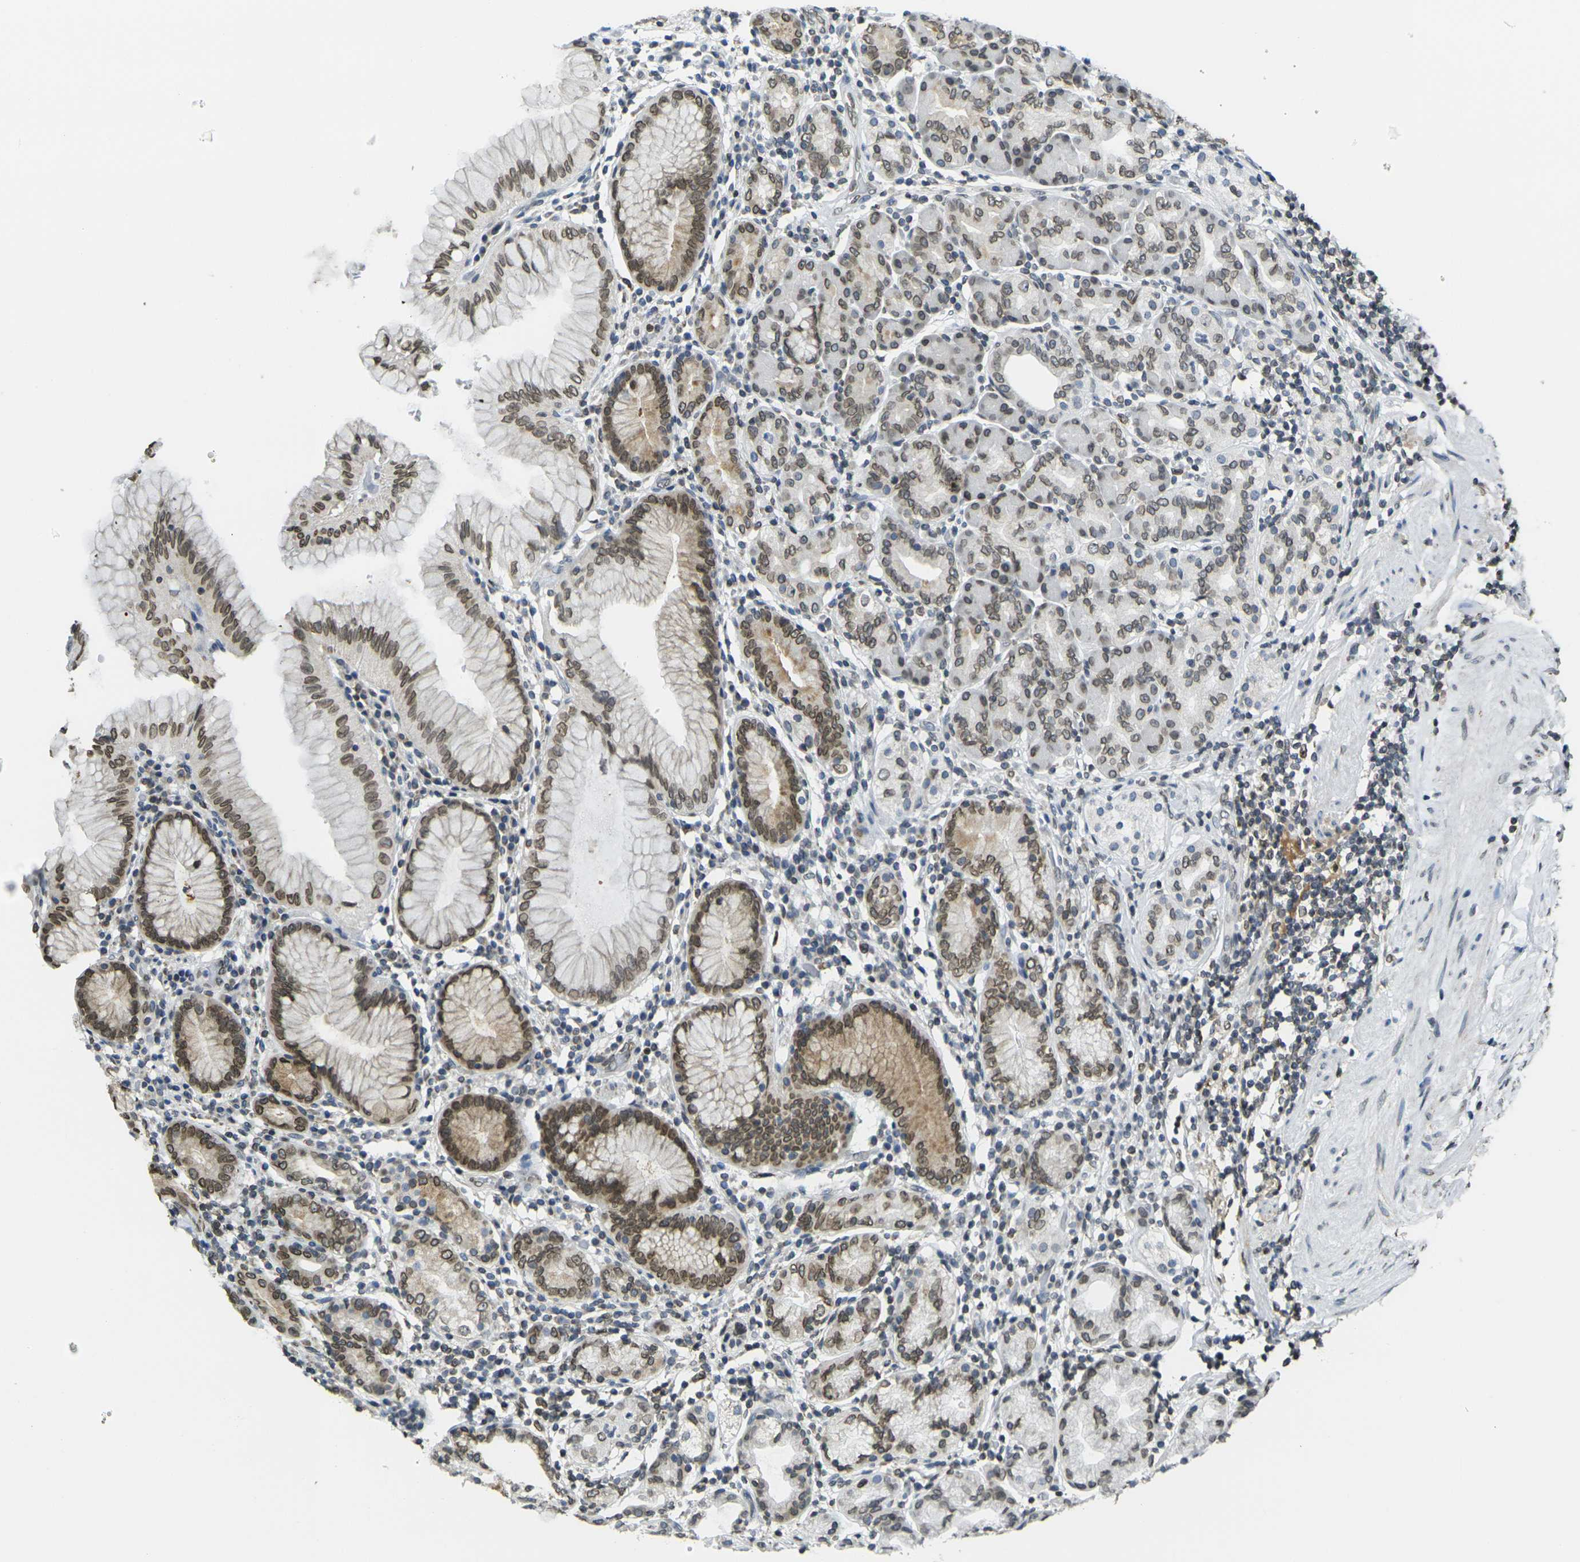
{"staining": {"intensity": "strong", "quantity": "25%-75%", "location": "cytoplasmic/membranous,nuclear"}, "tissue": "stomach", "cell_type": "Glandular cells", "image_type": "normal", "snomed": [{"axis": "morphology", "description": "Normal tissue, NOS"}, {"axis": "topography", "description": "Stomach, lower"}], "caption": "The histopathology image displays immunohistochemical staining of normal stomach. There is strong cytoplasmic/membranous,nuclear positivity is seen in about 25%-75% of glandular cells.", "gene": "BRDT", "patient": {"sex": "female", "age": 76}}